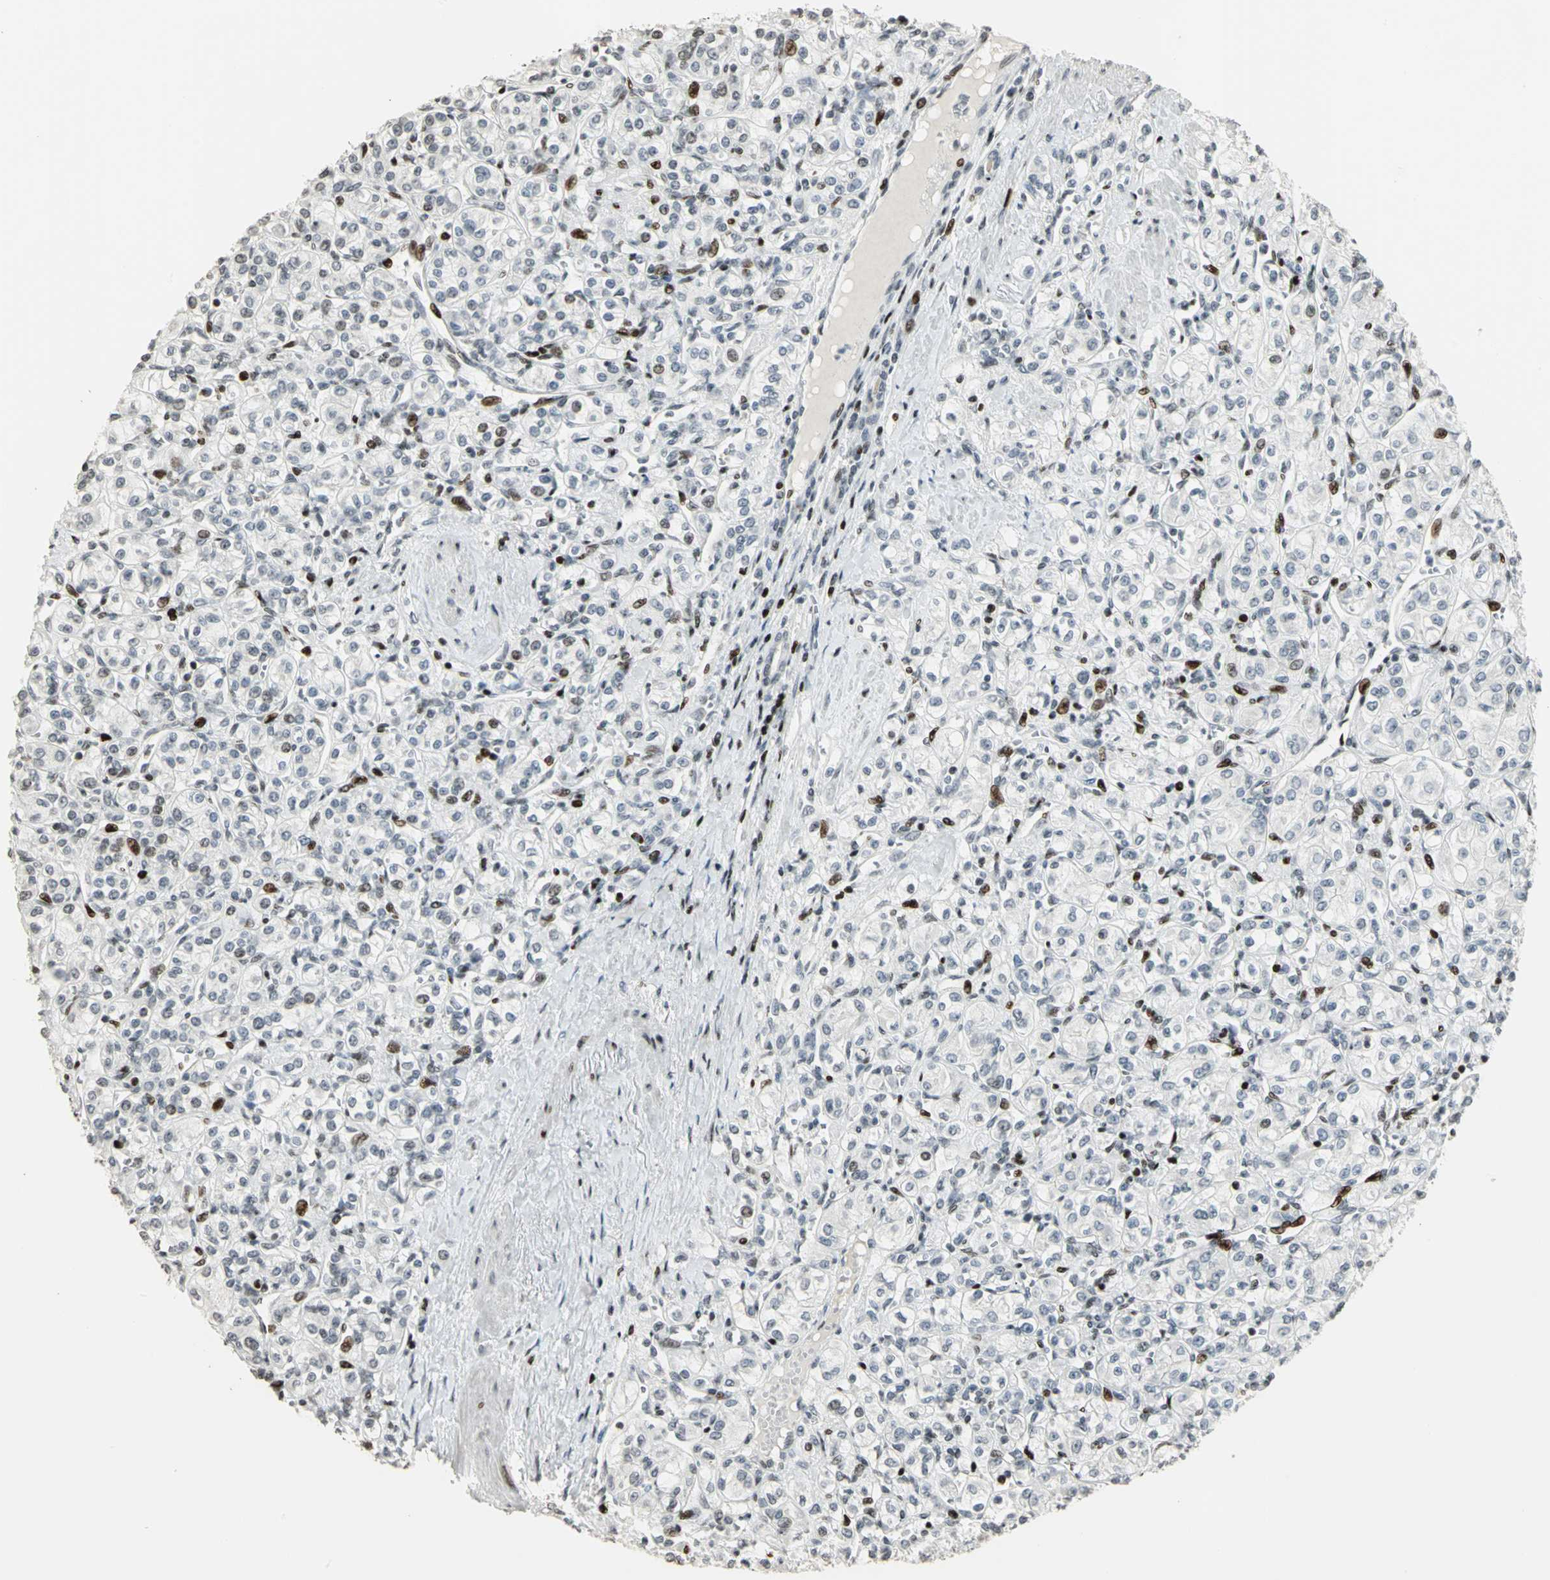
{"staining": {"intensity": "moderate", "quantity": "<25%", "location": "nuclear"}, "tissue": "renal cancer", "cell_type": "Tumor cells", "image_type": "cancer", "snomed": [{"axis": "morphology", "description": "Adenocarcinoma, NOS"}, {"axis": "topography", "description": "Kidney"}], "caption": "Renal adenocarcinoma stained with a protein marker displays moderate staining in tumor cells.", "gene": "KDM1A", "patient": {"sex": "male", "age": 77}}